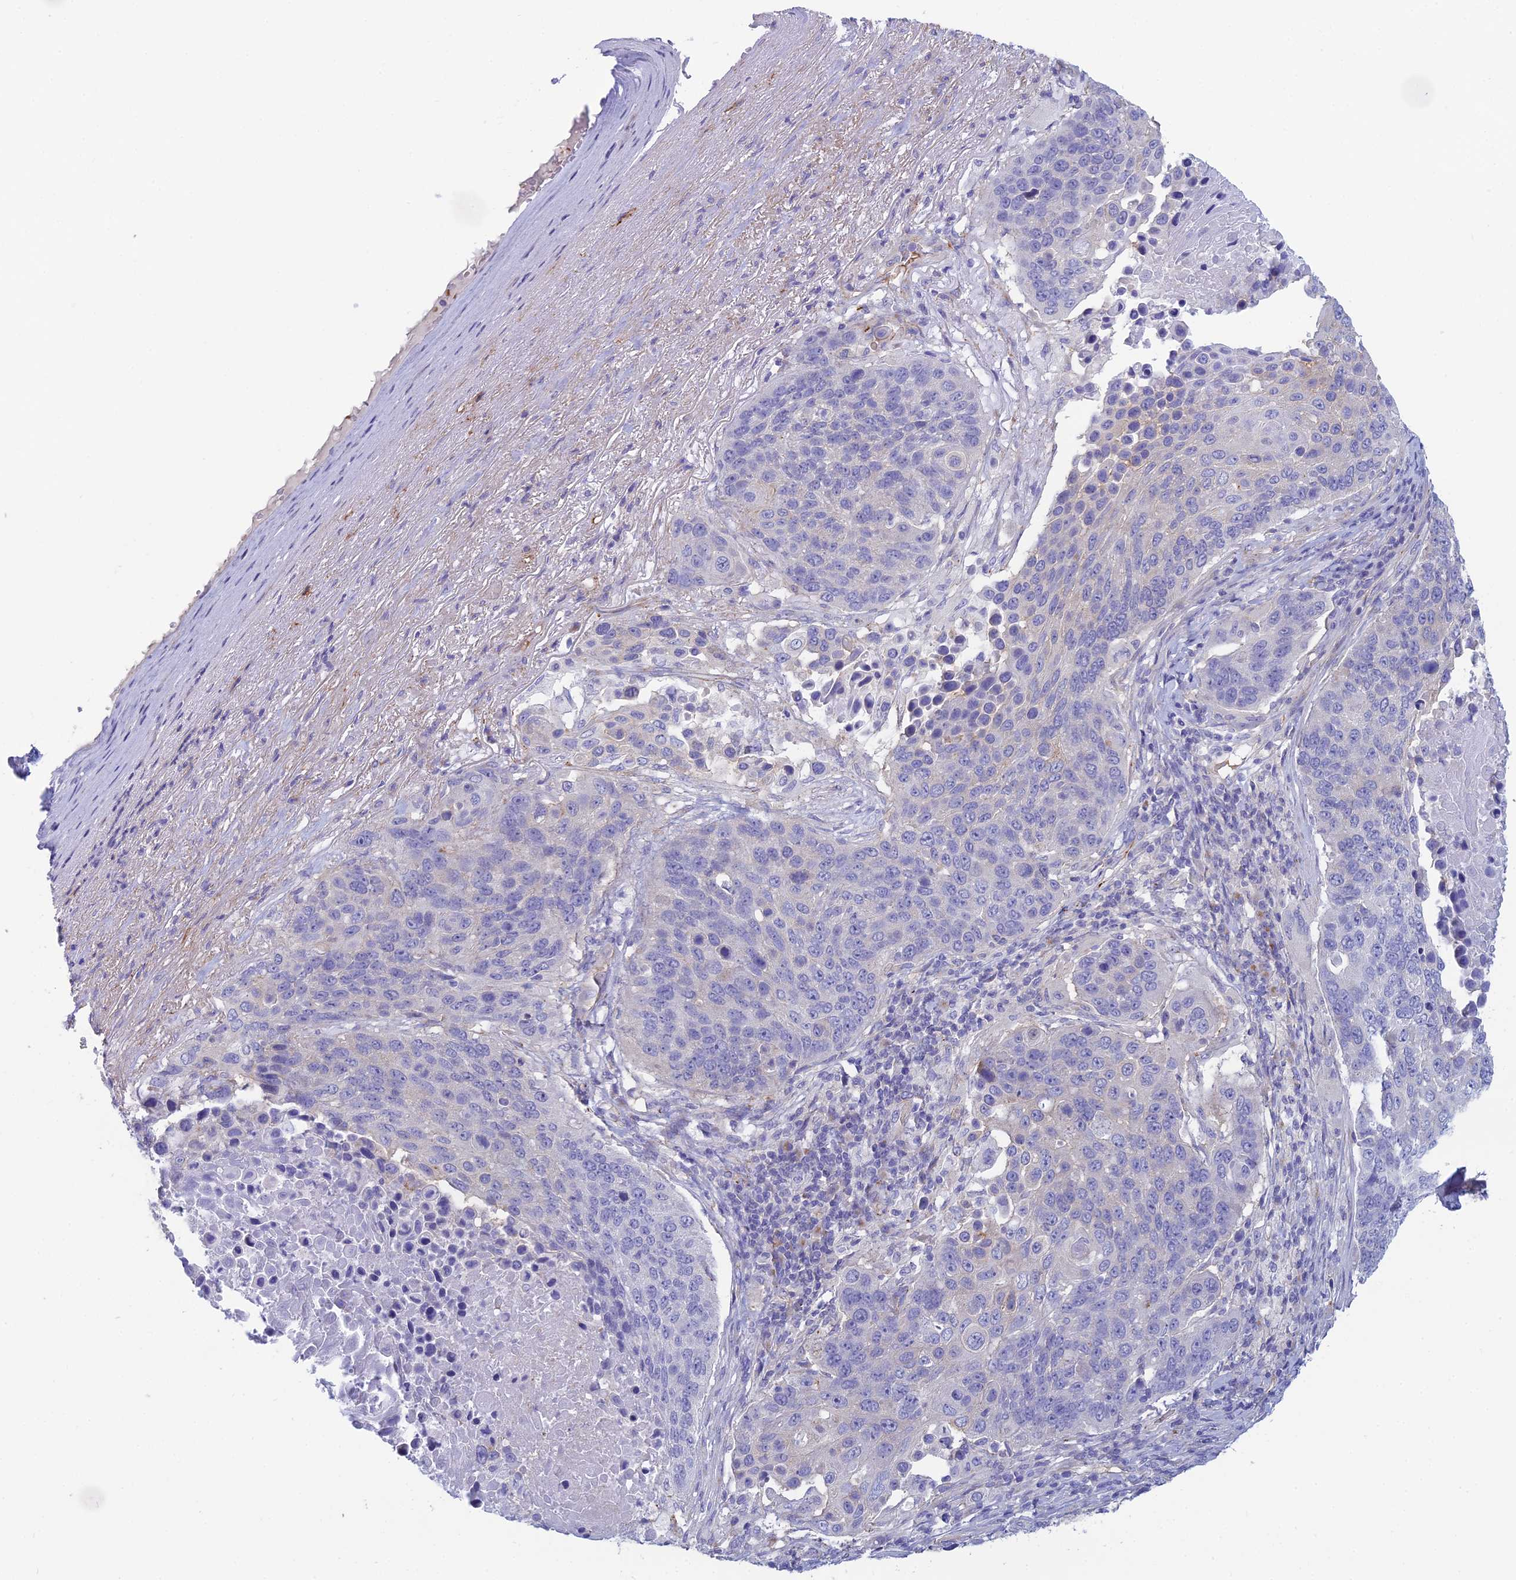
{"staining": {"intensity": "negative", "quantity": "none", "location": "none"}, "tissue": "lung cancer", "cell_type": "Tumor cells", "image_type": "cancer", "snomed": [{"axis": "morphology", "description": "Normal tissue, NOS"}, {"axis": "morphology", "description": "Squamous cell carcinoma, NOS"}, {"axis": "topography", "description": "Lymph node"}, {"axis": "topography", "description": "Lung"}], "caption": "The histopathology image exhibits no significant staining in tumor cells of lung cancer.", "gene": "ZNF564", "patient": {"sex": "male", "age": 66}}